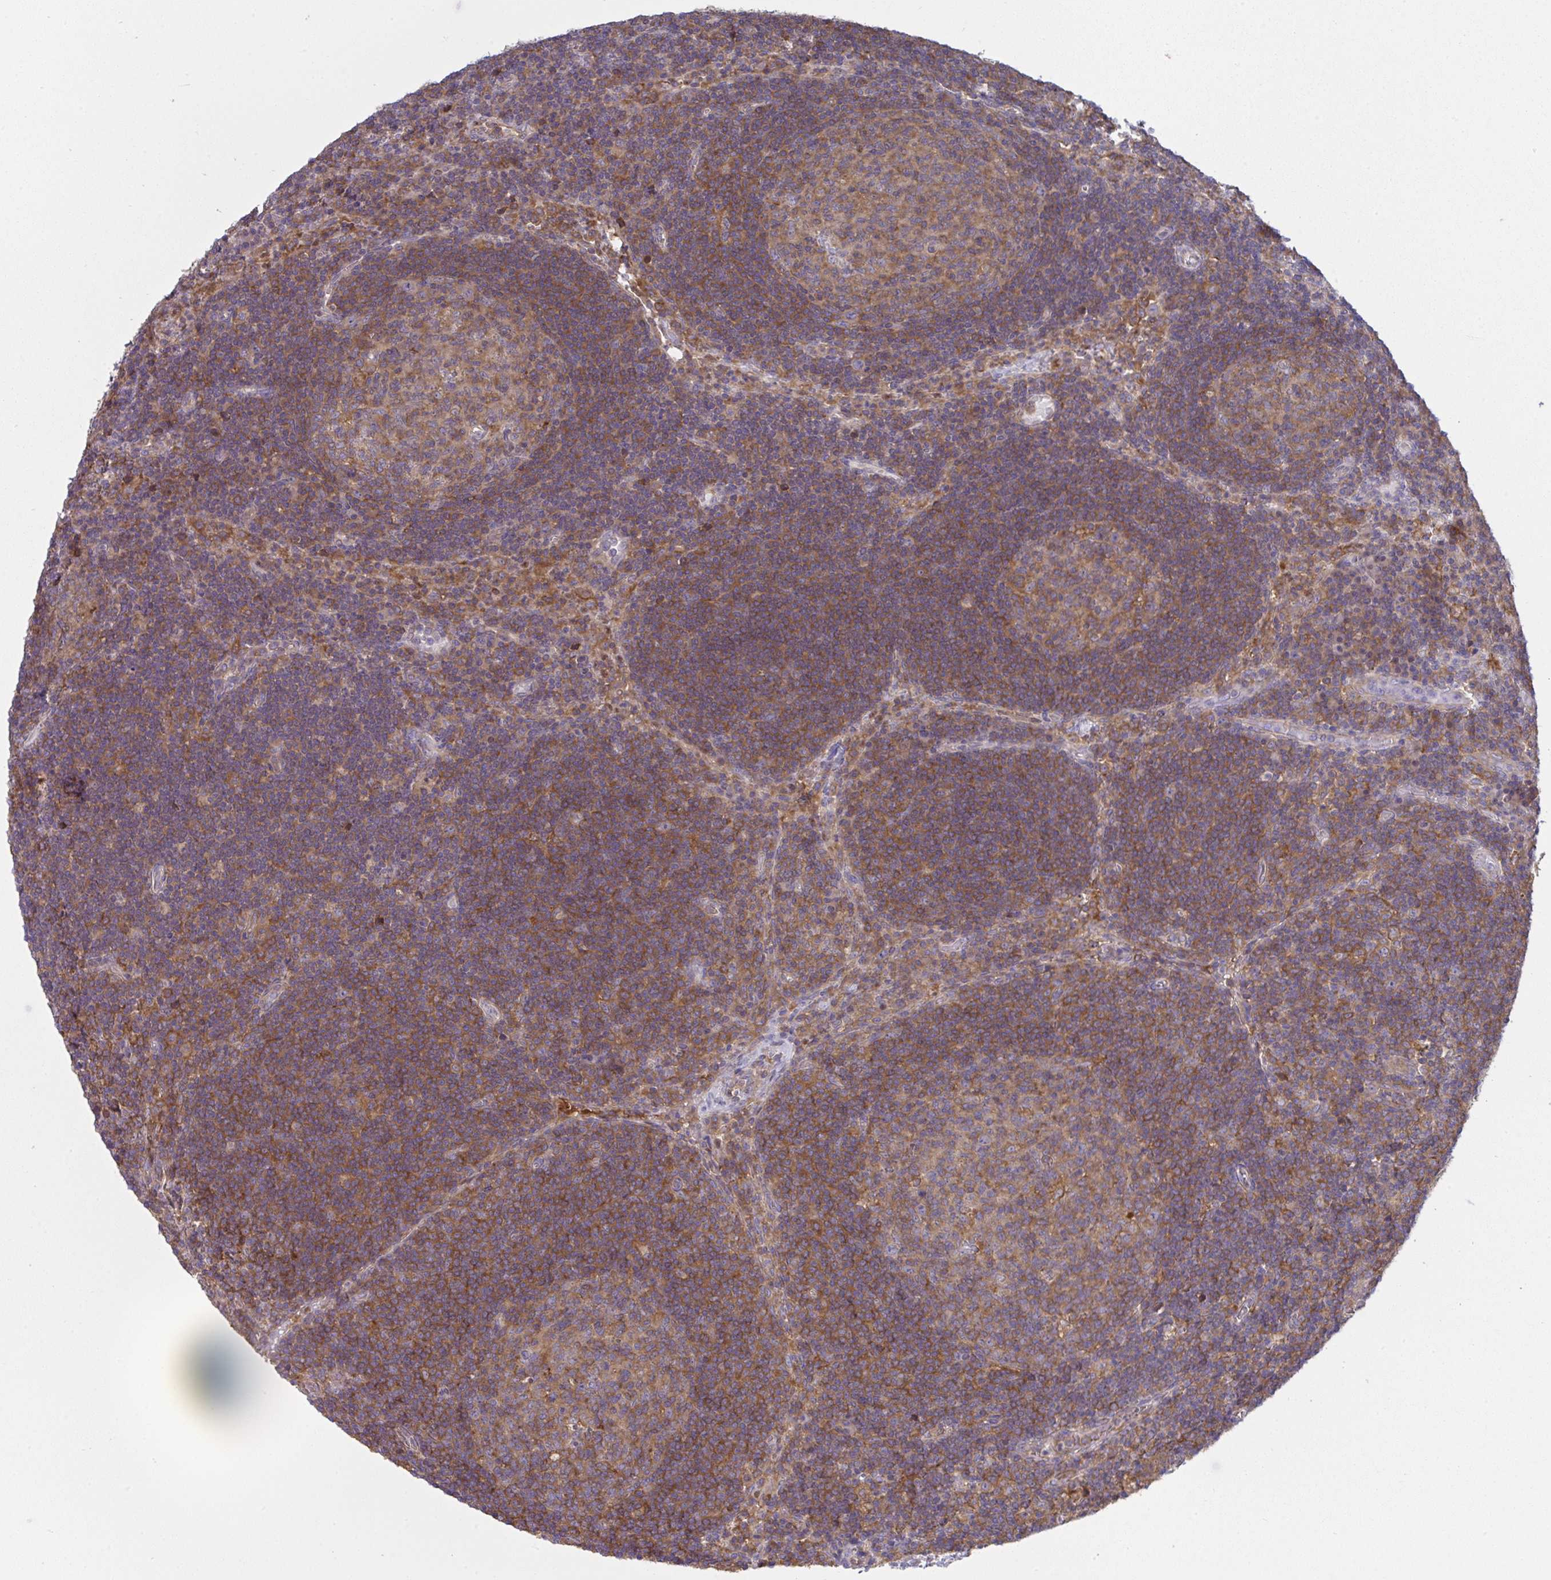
{"staining": {"intensity": "moderate", "quantity": "25%-75%", "location": "cytoplasmic/membranous"}, "tissue": "lymph node", "cell_type": "Germinal center cells", "image_type": "normal", "snomed": [{"axis": "morphology", "description": "Normal tissue, NOS"}, {"axis": "topography", "description": "Lymph node"}], "caption": "Immunohistochemistry of benign human lymph node displays medium levels of moderate cytoplasmic/membranous expression in approximately 25%-75% of germinal center cells.", "gene": "ALDH16A1", "patient": {"sex": "male", "age": 67}}